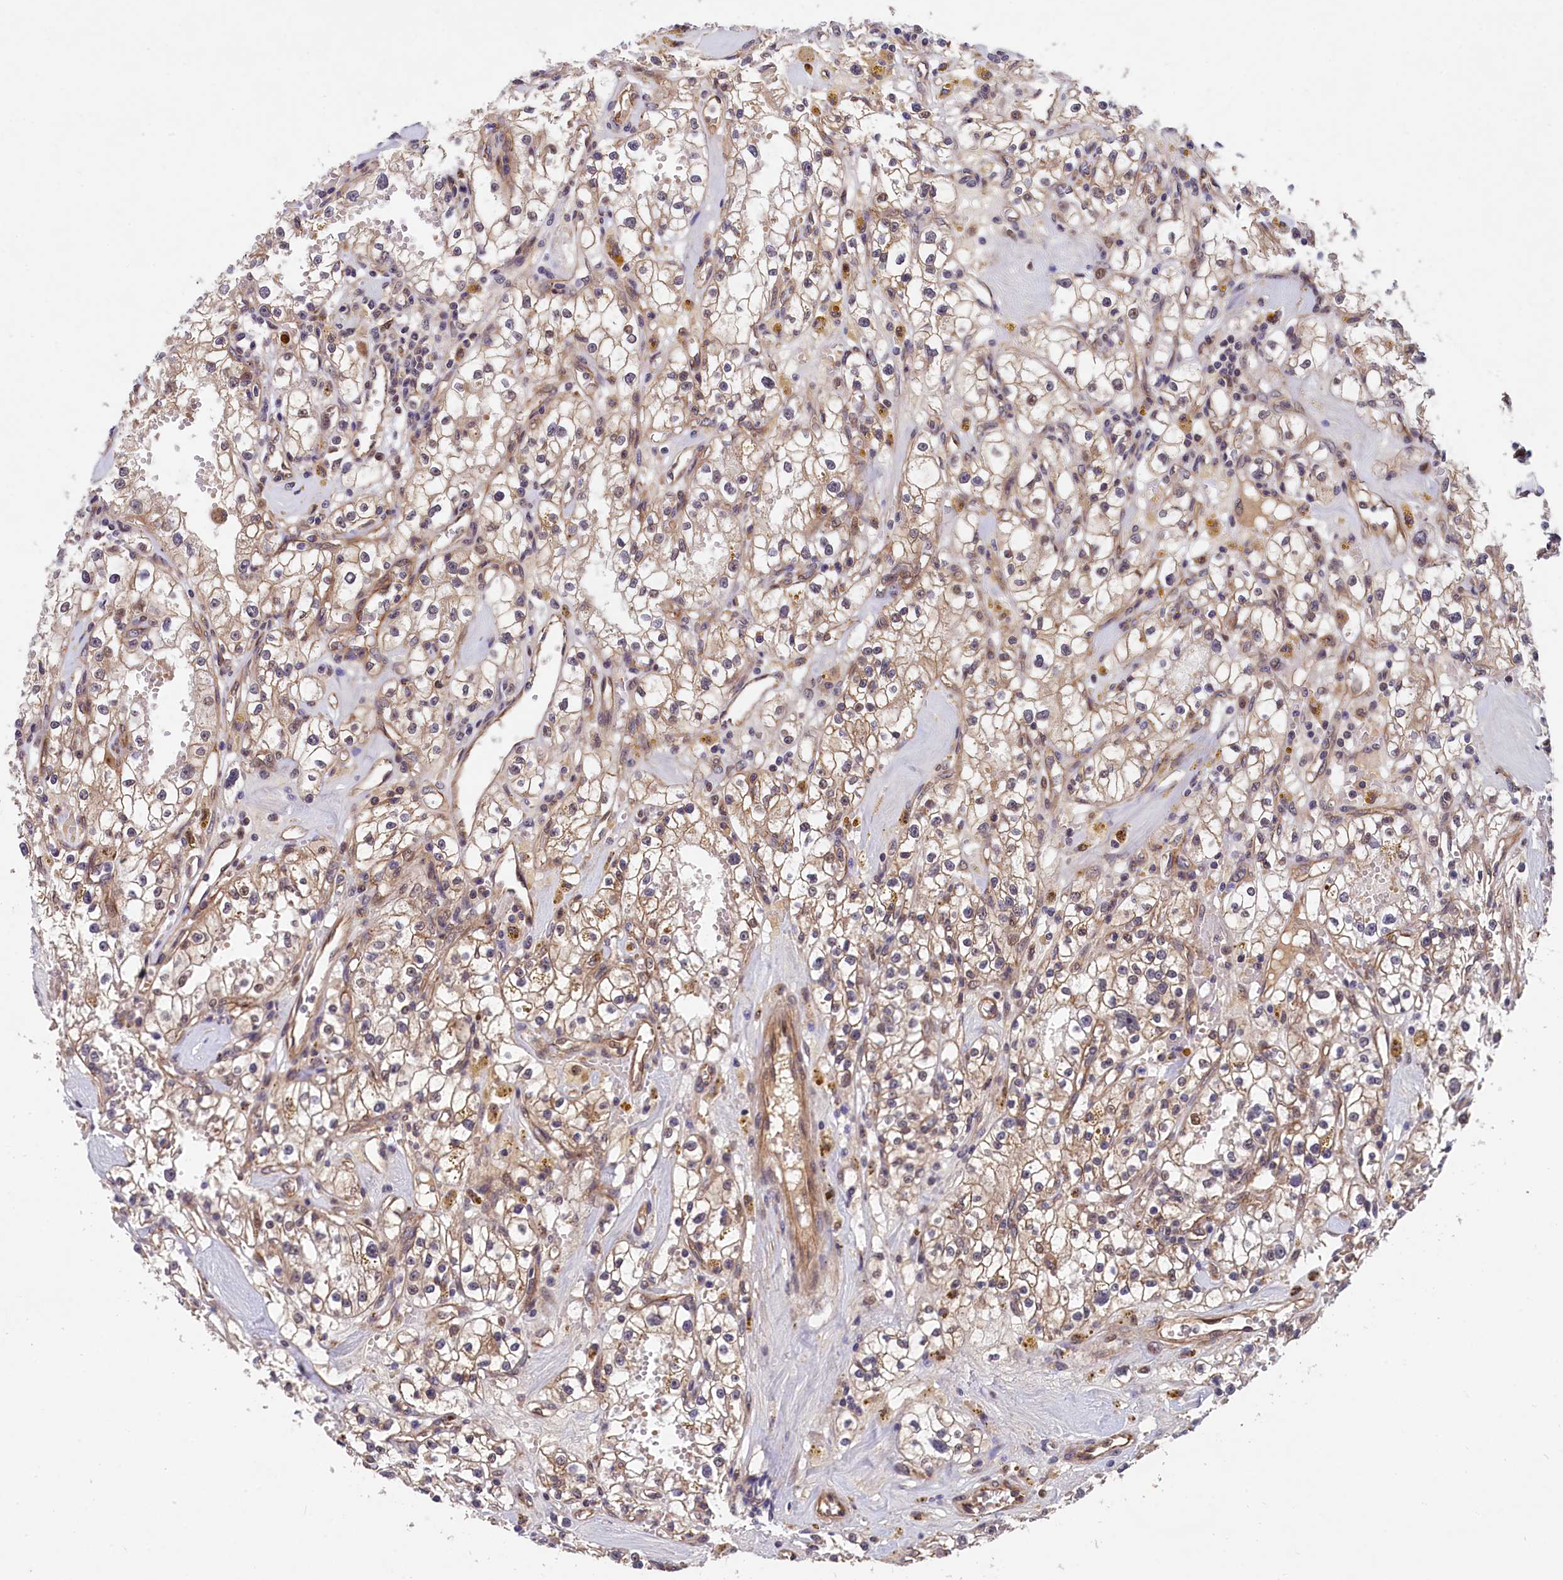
{"staining": {"intensity": "weak", "quantity": ">75%", "location": "cytoplasmic/membranous"}, "tissue": "renal cancer", "cell_type": "Tumor cells", "image_type": "cancer", "snomed": [{"axis": "morphology", "description": "Adenocarcinoma, NOS"}, {"axis": "topography", "description": "Kidney"}], "caption": "Renal cancer stained with DAB immunohistochemistry shows low levels of weak cytoplasmic/membranous positivity in approximately >75% of tumor cells. (DAB IHC, brown staining for protein, blue staining for nuclei).", "gene": "ARL14EP", "patient": {"sex": "male", "age": 56}}